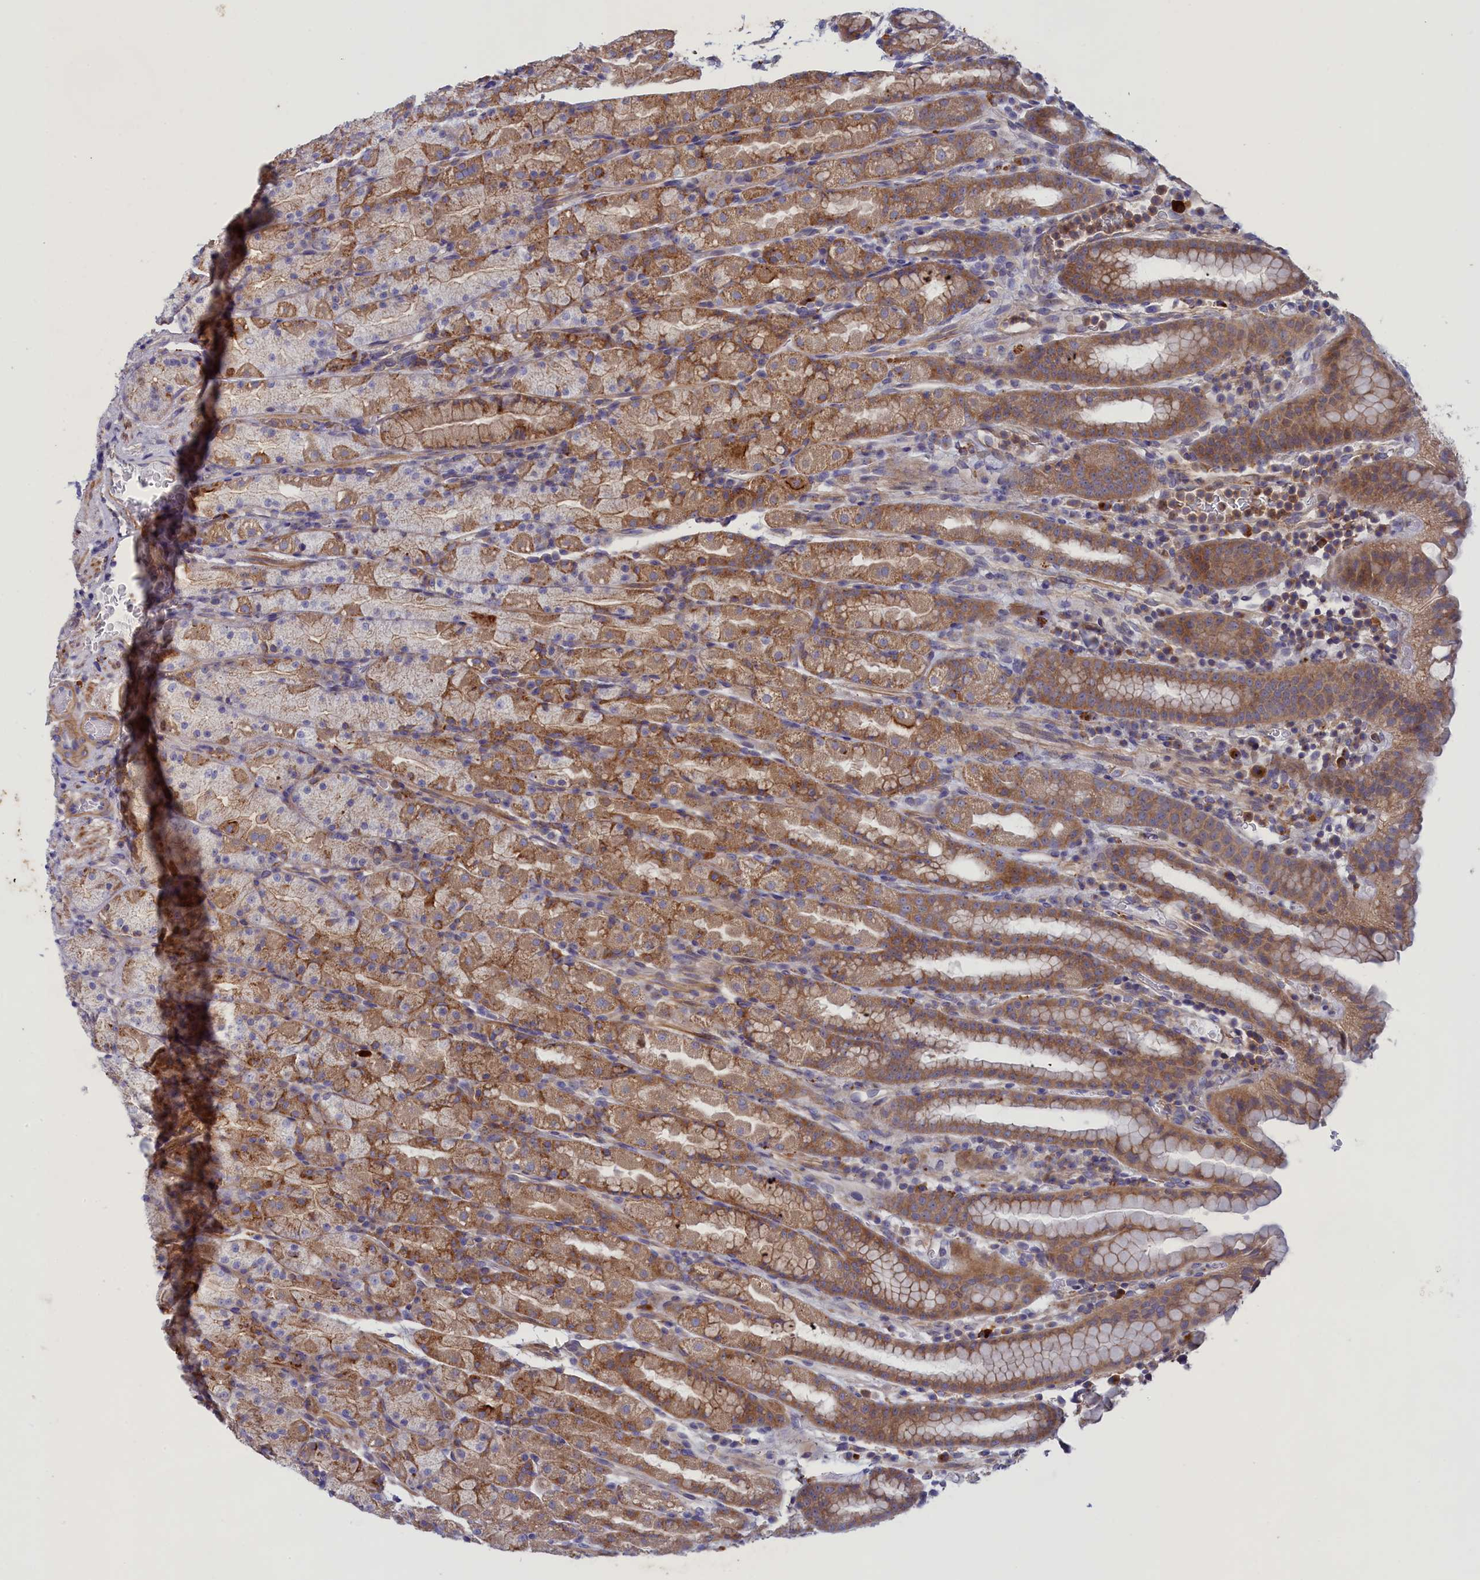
{"staining": {"intensity": "strong", "quantity": "25%-75%", "location": "cytoplasmic/membranous"}, "tissue": "stomach", "cell_type": "Glandular cells", "image_type": "normal", "snomed": [{"axis": "morphology", "description": "Normal tissue, NOS"}, {"axis": "topography", "description": "Stomach, upper"}, {"axis": "topography", "description": "Stomach, lower"}, {"axis": "topography", "description": "Small intestine"}], "caption": "Protein analysis of benign stomach shows strong cytoplasmic/membranous staining in about 25%-75% of glandular cells. The protein of interest is shown in brown color, while the nuclei are stained blue.", "gene": "SCAMP4", "patient": {"sex": "male", "age": 68}}